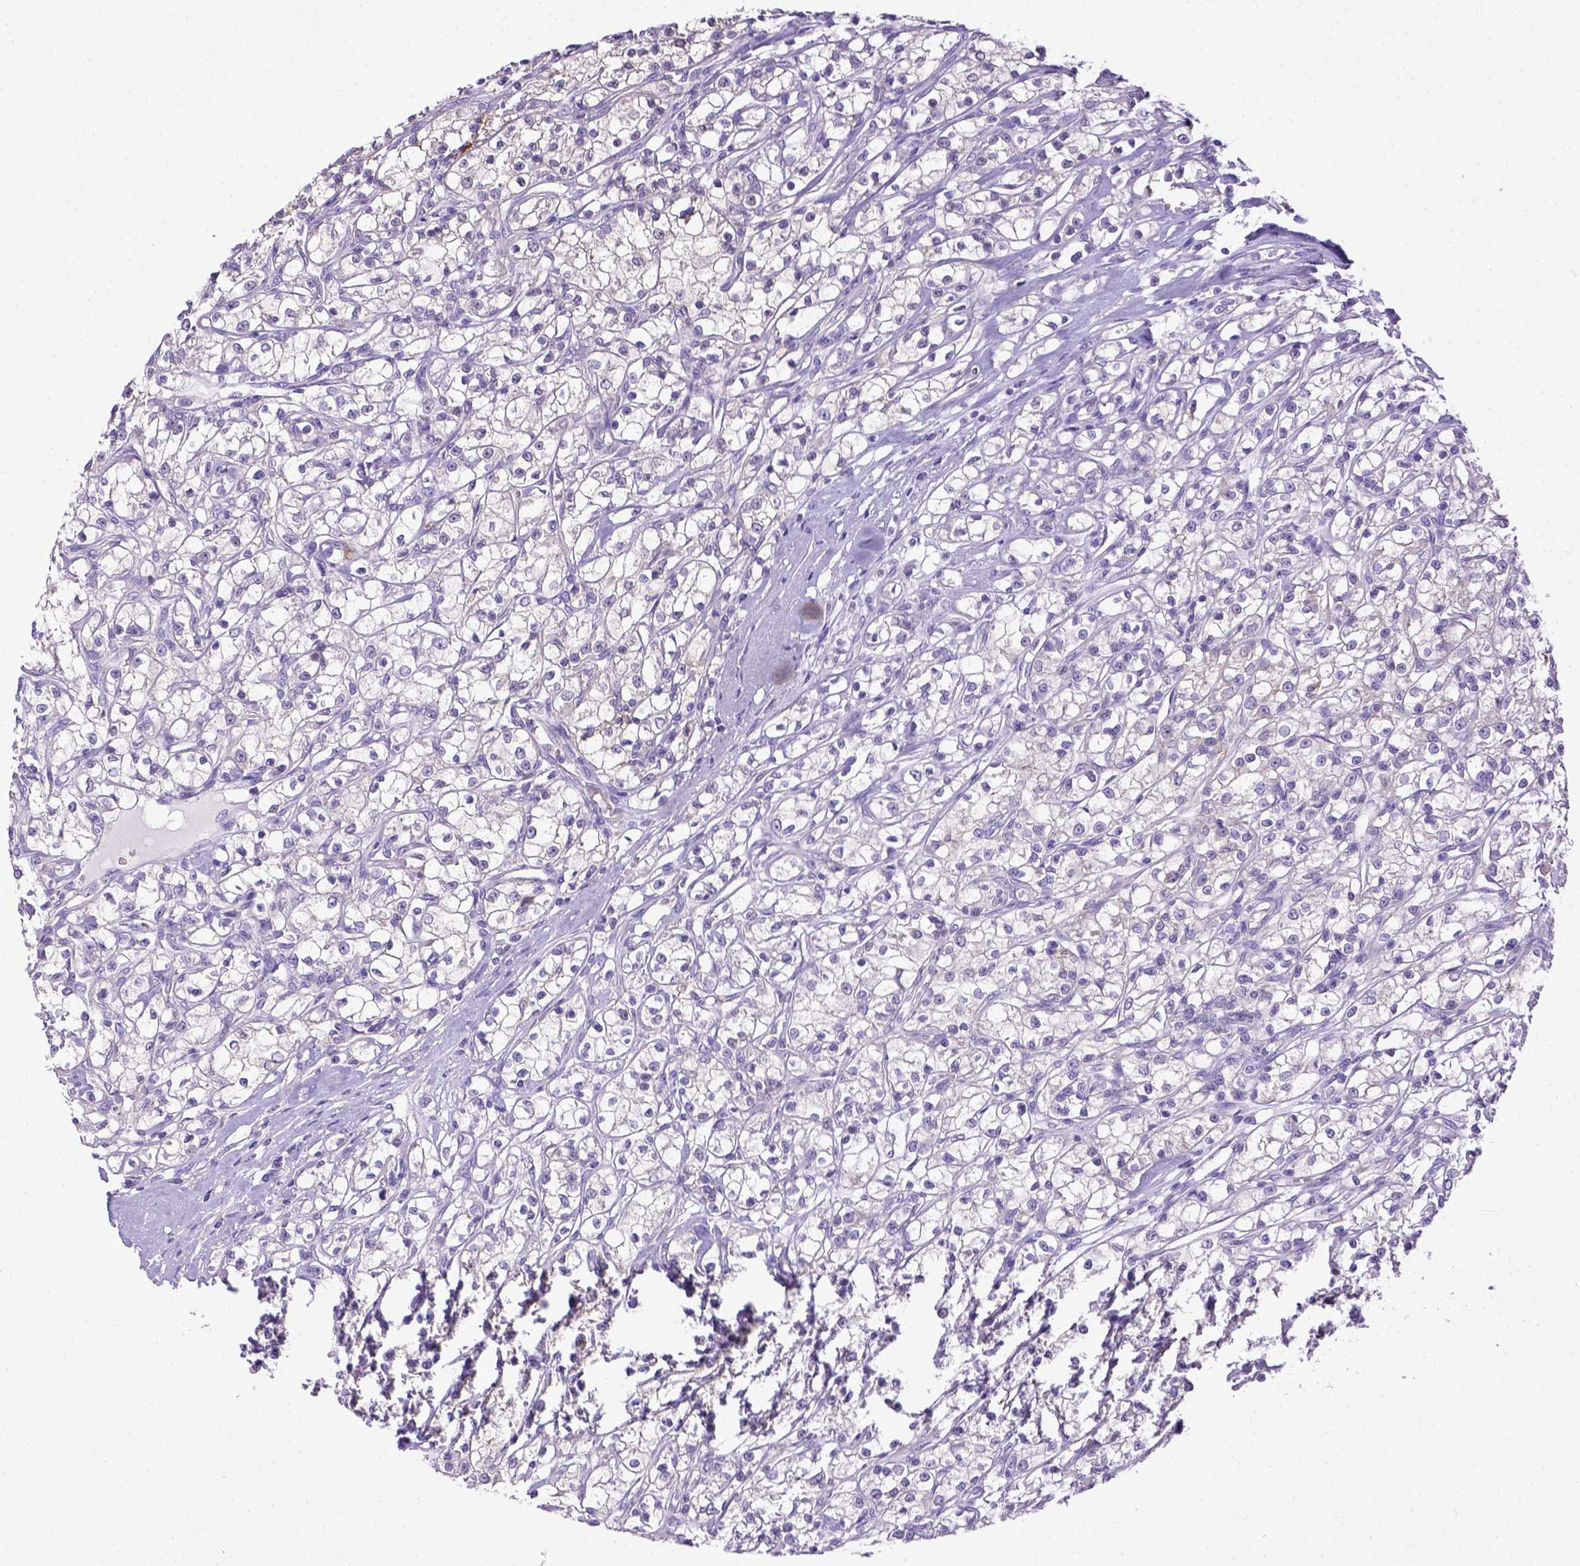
{"staining": {"intensity": "negative", "quantity": "none", "location": "none"}, "tissue": "renal cancer", "cell_type": "Tumor cells", "image_type": "cancer", "snomed": [{"axis": "morphology", "description": "Adenocarcinoma, NOS"}, {"axis": "topography", "description": "Kidney"}], "caption": "Human adenocarcinoma (renal) stained for a protein using immunohistochemistry (IHC) exhibits no staining in tumor cells.", "gene": "CD40", "patient": {"sex": "female", "age": 59}}